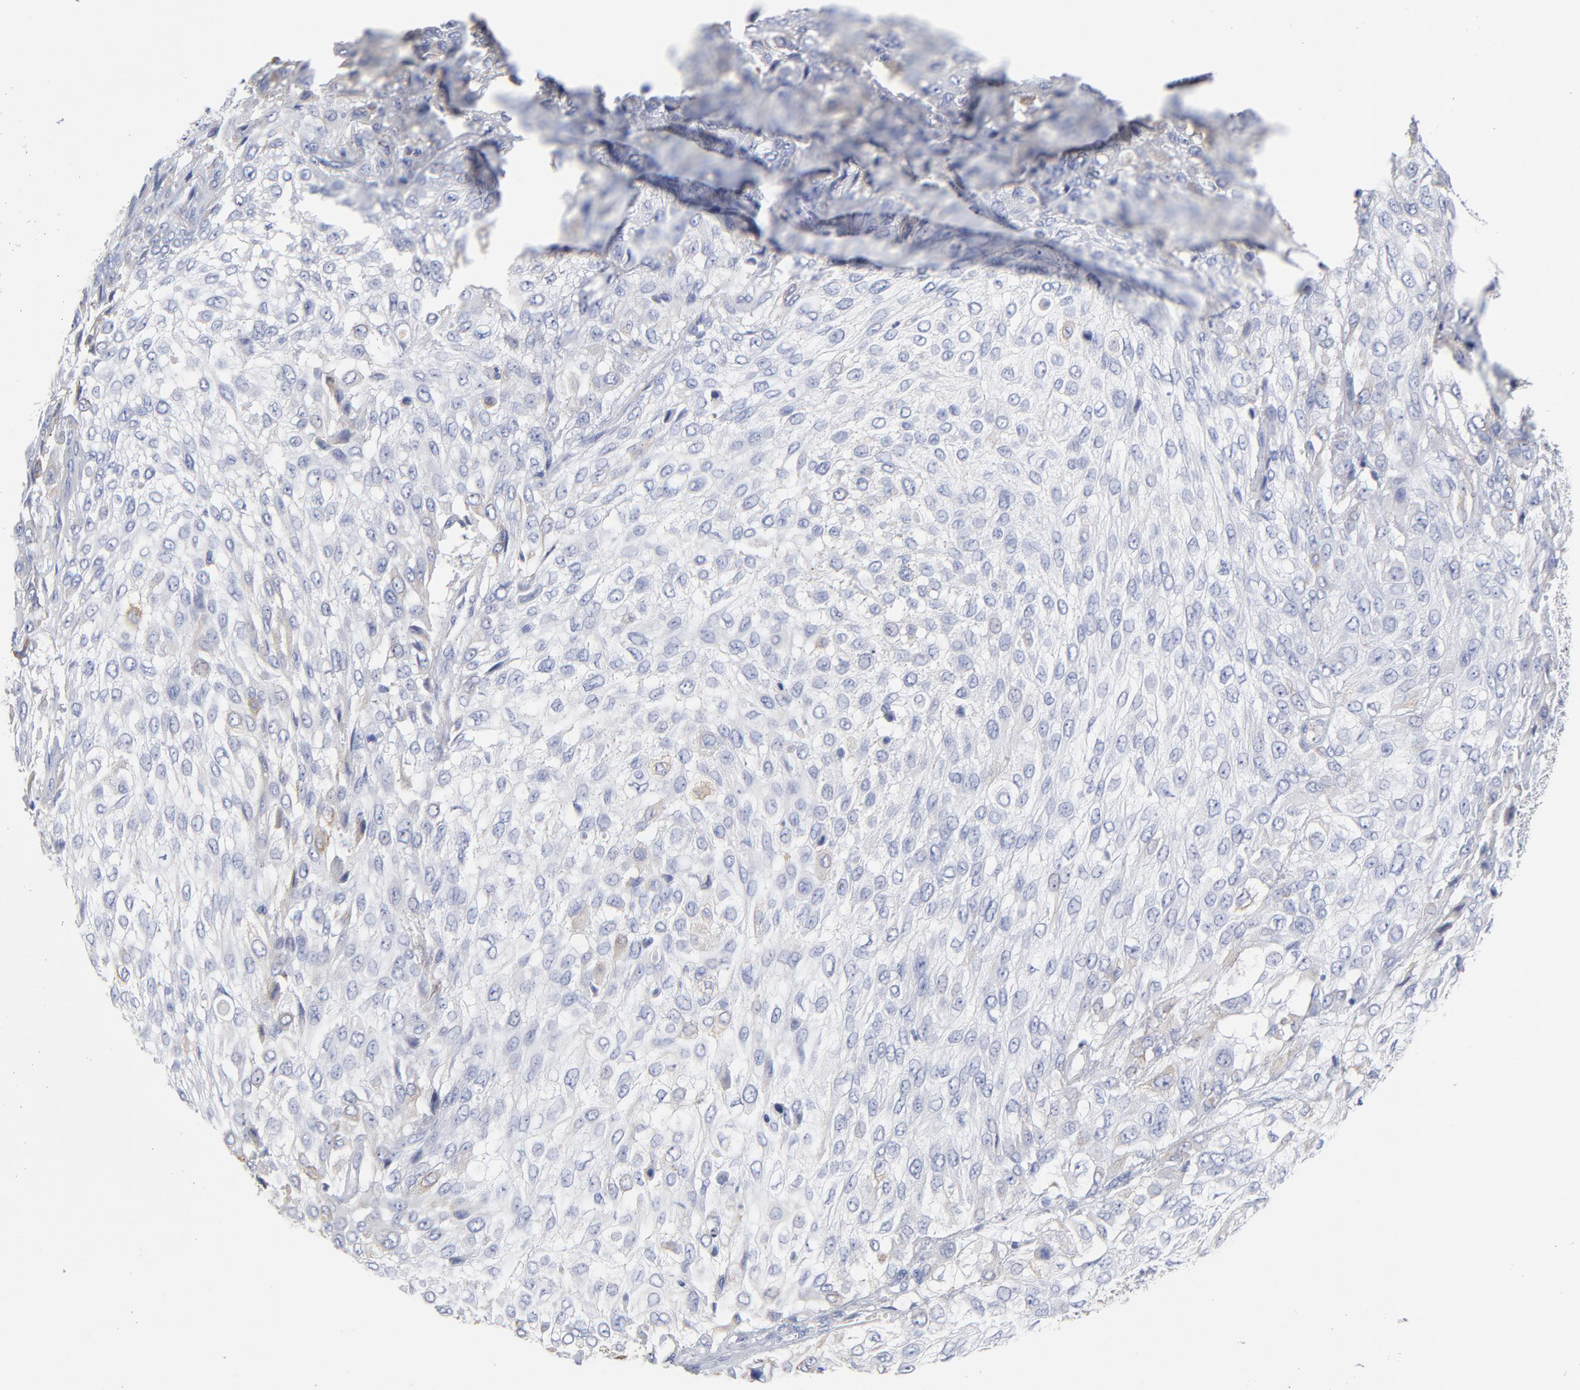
{"staining": {"intensity": "negative", "quantity": "none", "location": "none"}, "tissue": "urothelial cancer", "cell_type": "Tumor cells", "image_type": "cancer", "snomed": [{"axis": "morphology", "description": "Urothelial carcinoma, High grade"}, {"axis": "topography", "description": "Urinary bladder"}], "caption": "Human urothelial cancer stained for a protein using IHC shows no staining in tumor cells.", "gene": "PTP4A1", "patient": {"sex": "male", "age": 57}}